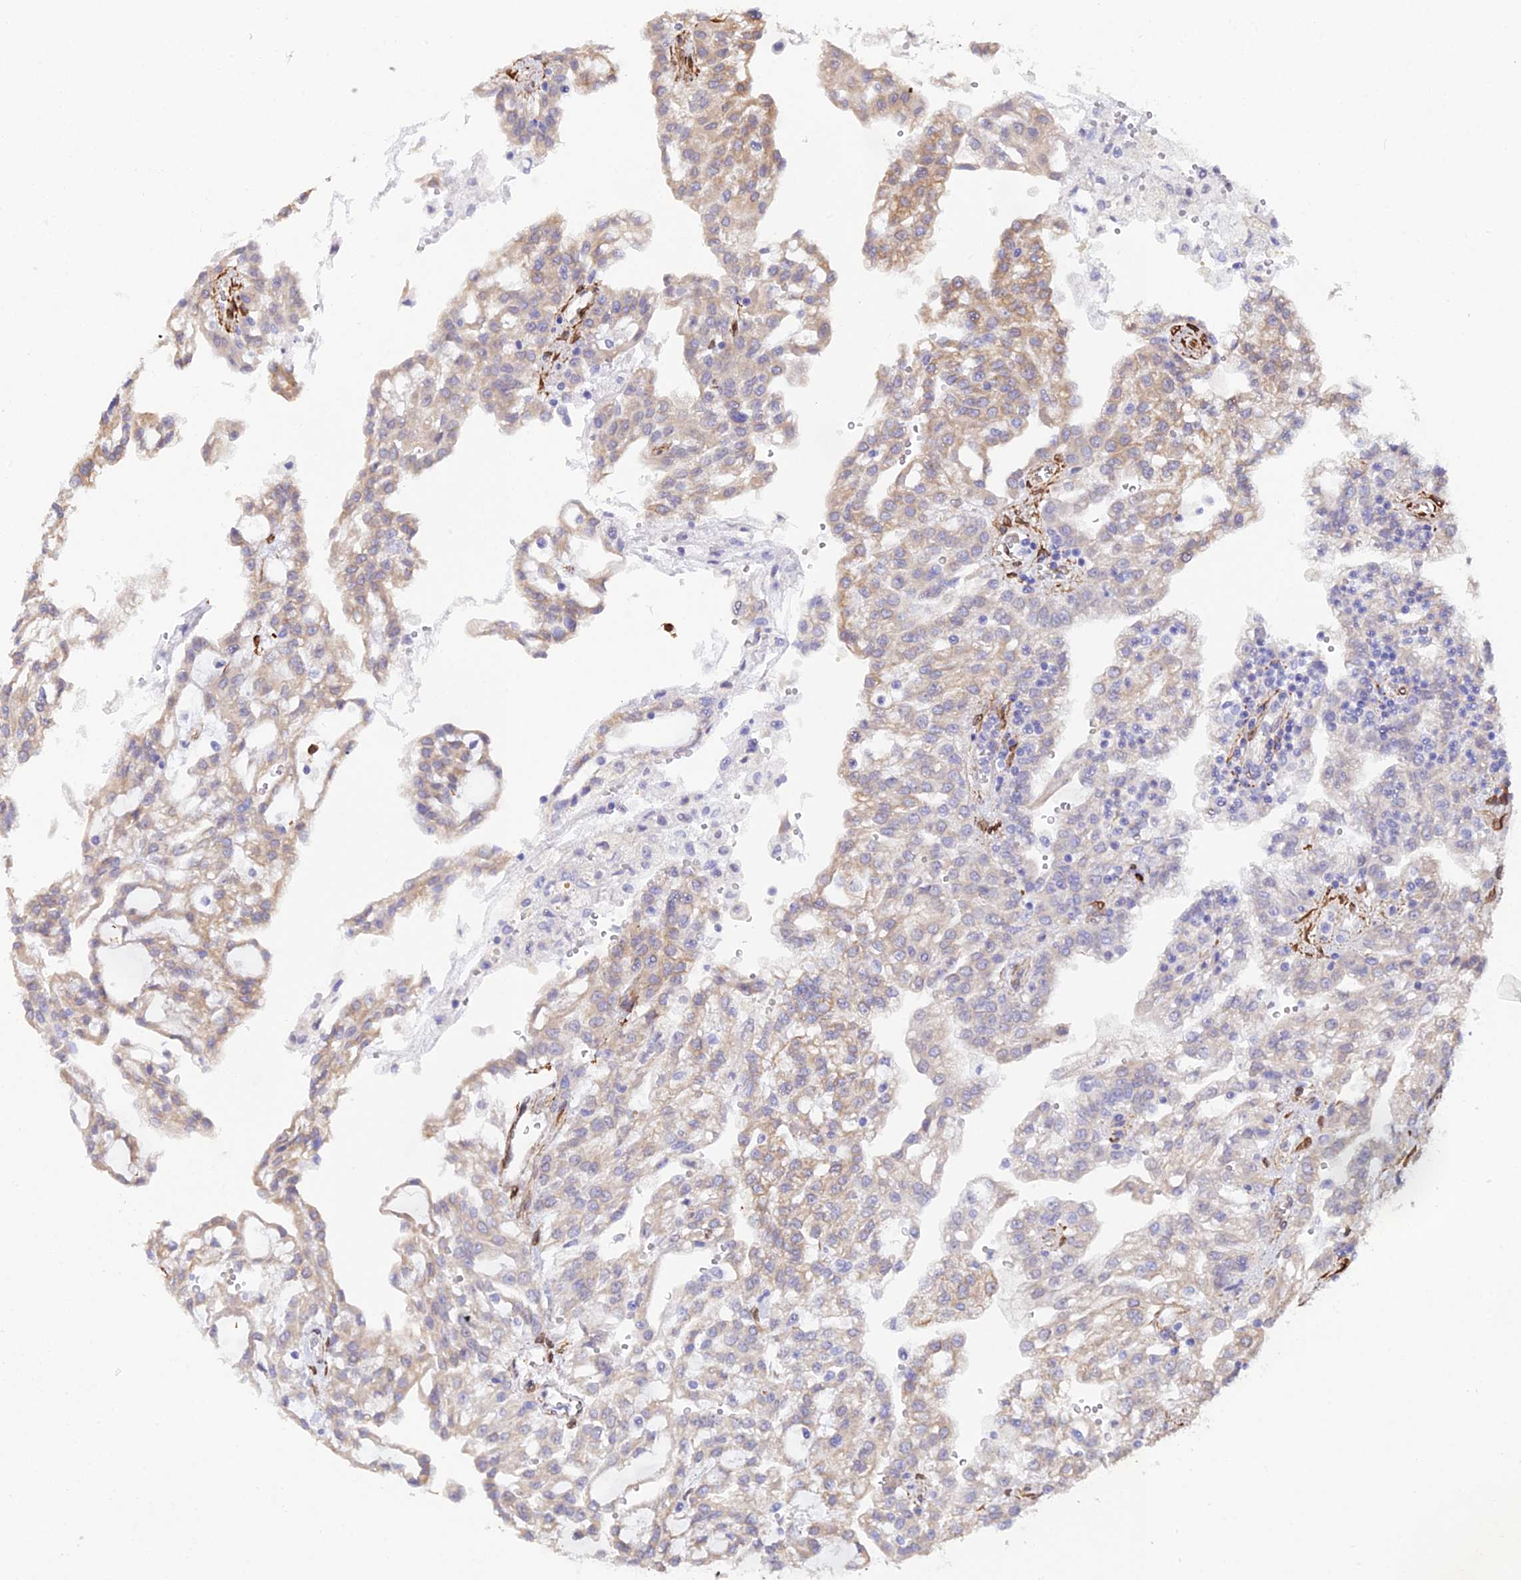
{"staining": {"intensity": "moderate", "quantity": "<25%", "location": "cytoplasmic/membranous"}, "tissue": "renal cancer", "cell_type": "Tumor cells", "image_type": "cancer", "snomed": [{"axis": "morphology", "description": "Adenocarcinoma, NOS"}, {"axis": "topography", "description": "Kidney"}], "caption": "Immunohistochemical staining of human adenocarcinoma (renal) shows low levels of moderate cytoplasmic/membranous protein staining in about <25% of tumor cells.", "gene": "MXRA7", "patient": {"sex": "male", "age": 63}}